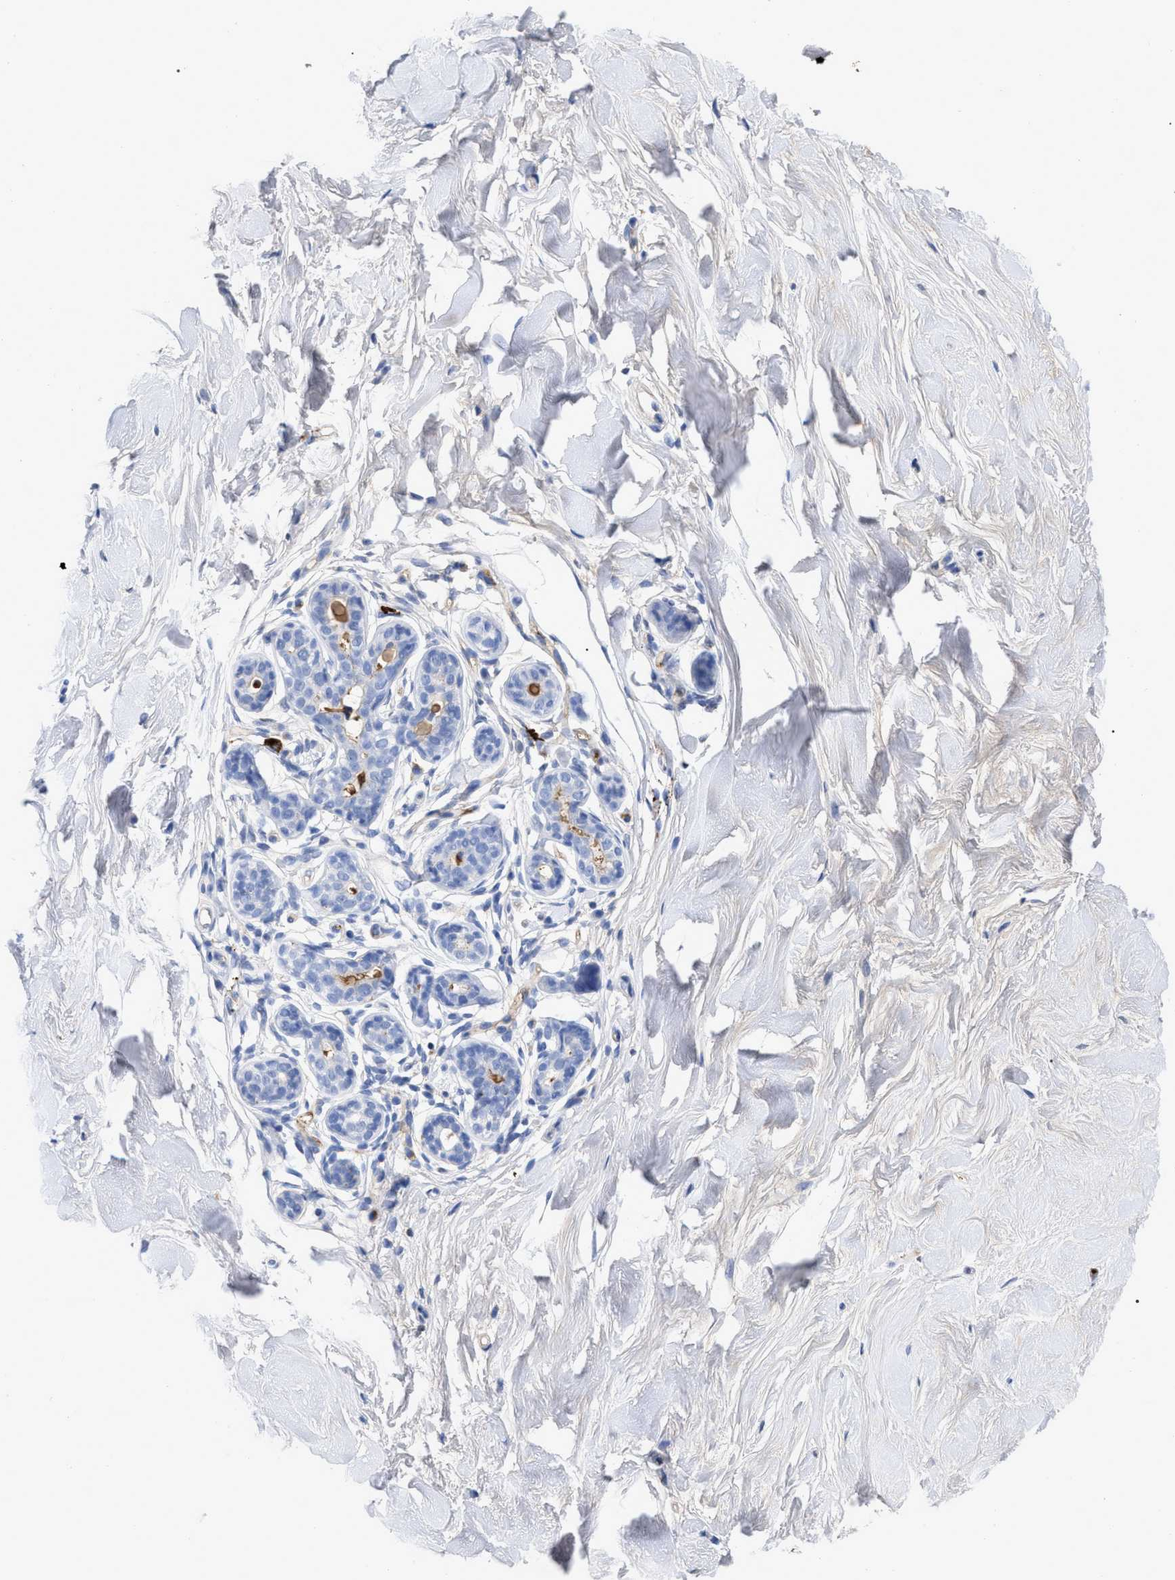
{"staining": {"intensity": "negative", "quantity": "none", "location": "none"}, "tissue": "breast", "cell_type": "Adipocytes", "image_type": "normal", "snomed": [{"axis": "morphology", "description": "Normal tissue, NOS"}, {"axis": "topography", "description": "Breast"}], "caption": "Immunohistochemistry image of benign breast: breast stained with DAB exhibits no significant protein expression in adipocytes.", "gene": "IGHV5", "patient": {"sex": "female", "age": 22}}